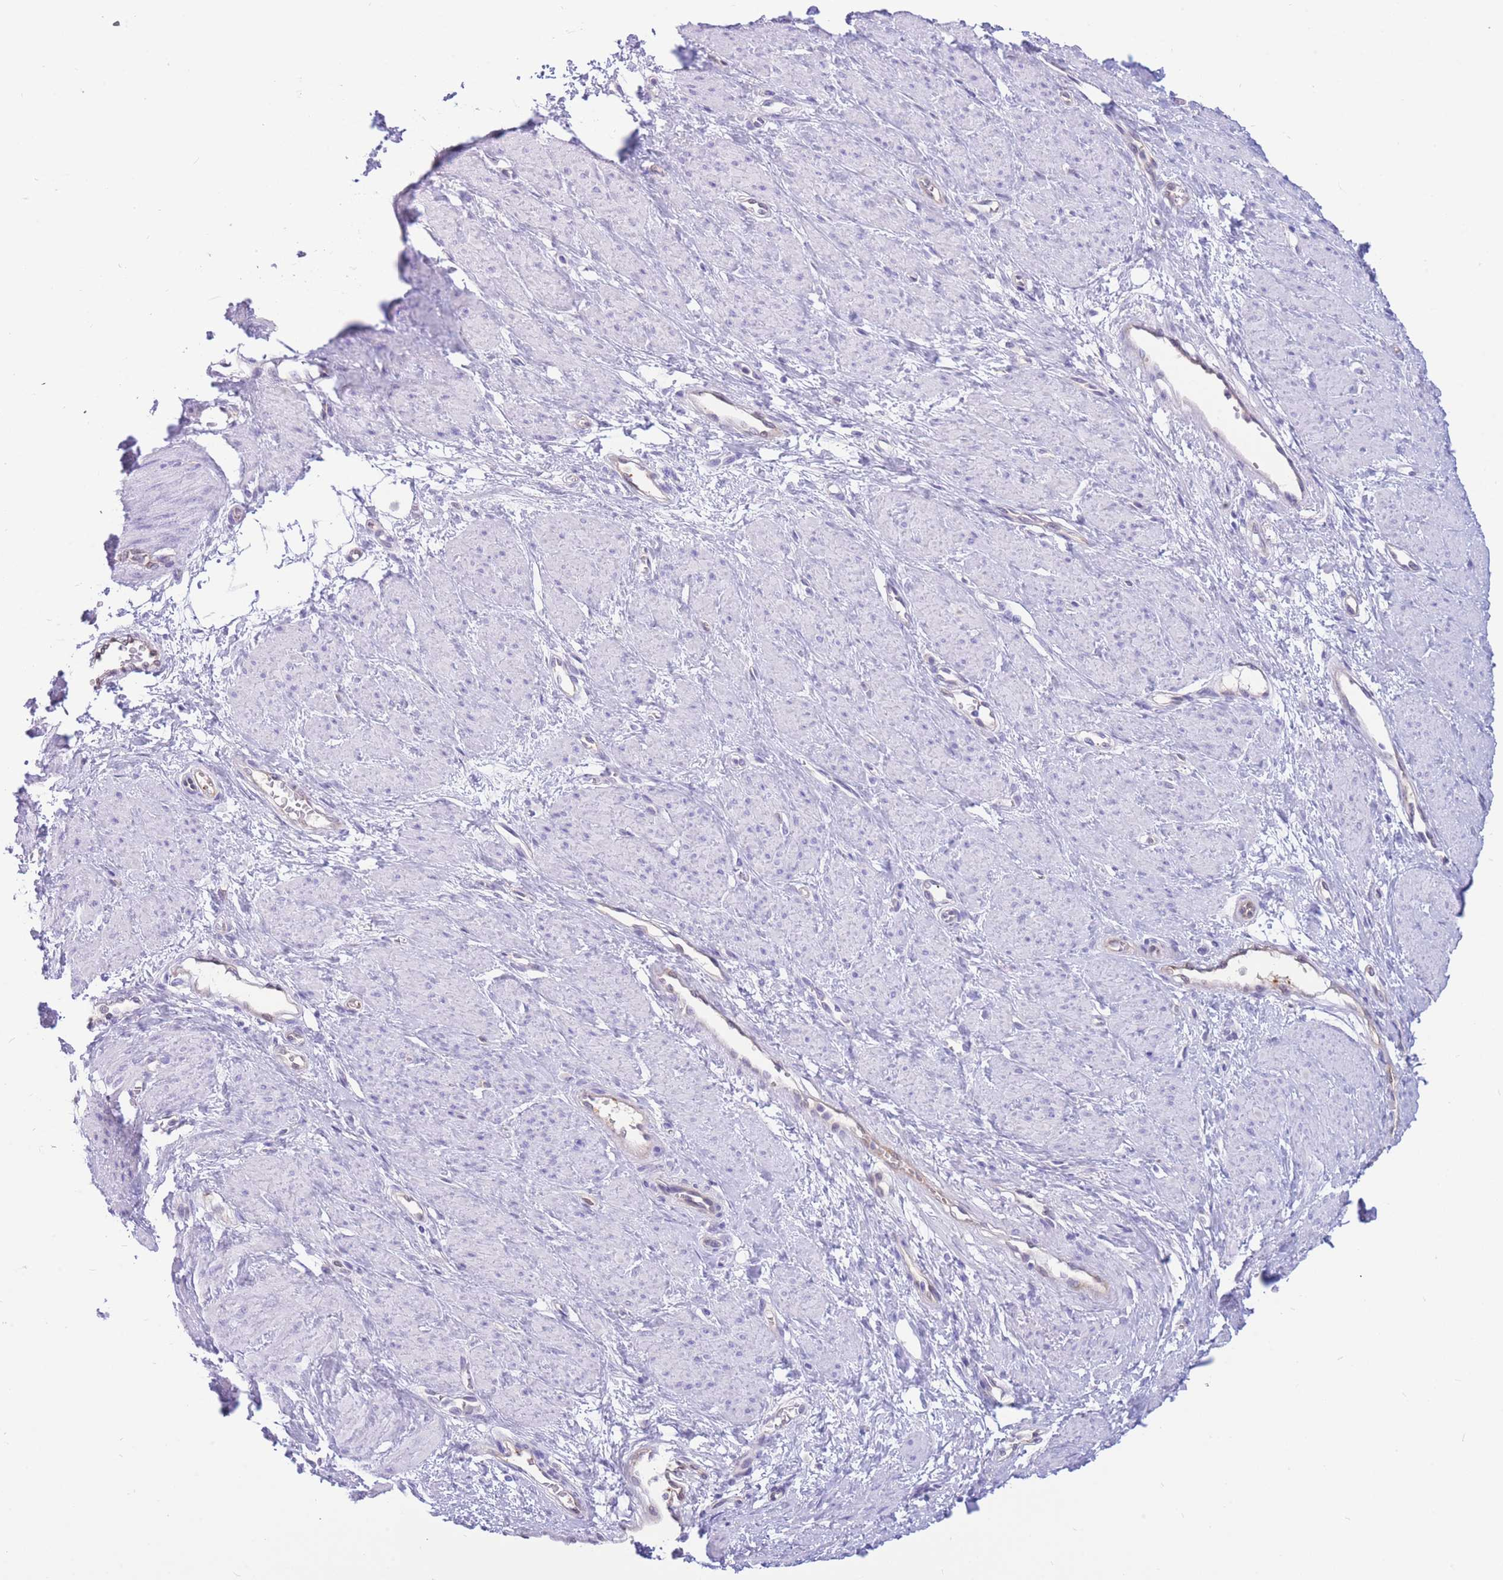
{"staining": {"intensity": "negative", "quantity": "none", "location": "none"}, "tissue": "smooth muscle", "cell_type": "Smooth muscle cells", "image_type": "normal", "snomed": [{"axis": "morphology", "description": "Normal tissue, NOS"}, {"axis": "topography", "description": "Smooth muscle"}, {"axis": "topography", "description": "Uterus"}], "caption": "An immunohistochemistry photomicrograph of normal smooth muscle is shown. There is no staining in smooth muscle cells of smooth muscle. (Brightfield microscopy of DAB immunohistochemistry at high magnification).", "gene": "SULT1A1", "patient": {"sex": "female", "age": 39}}